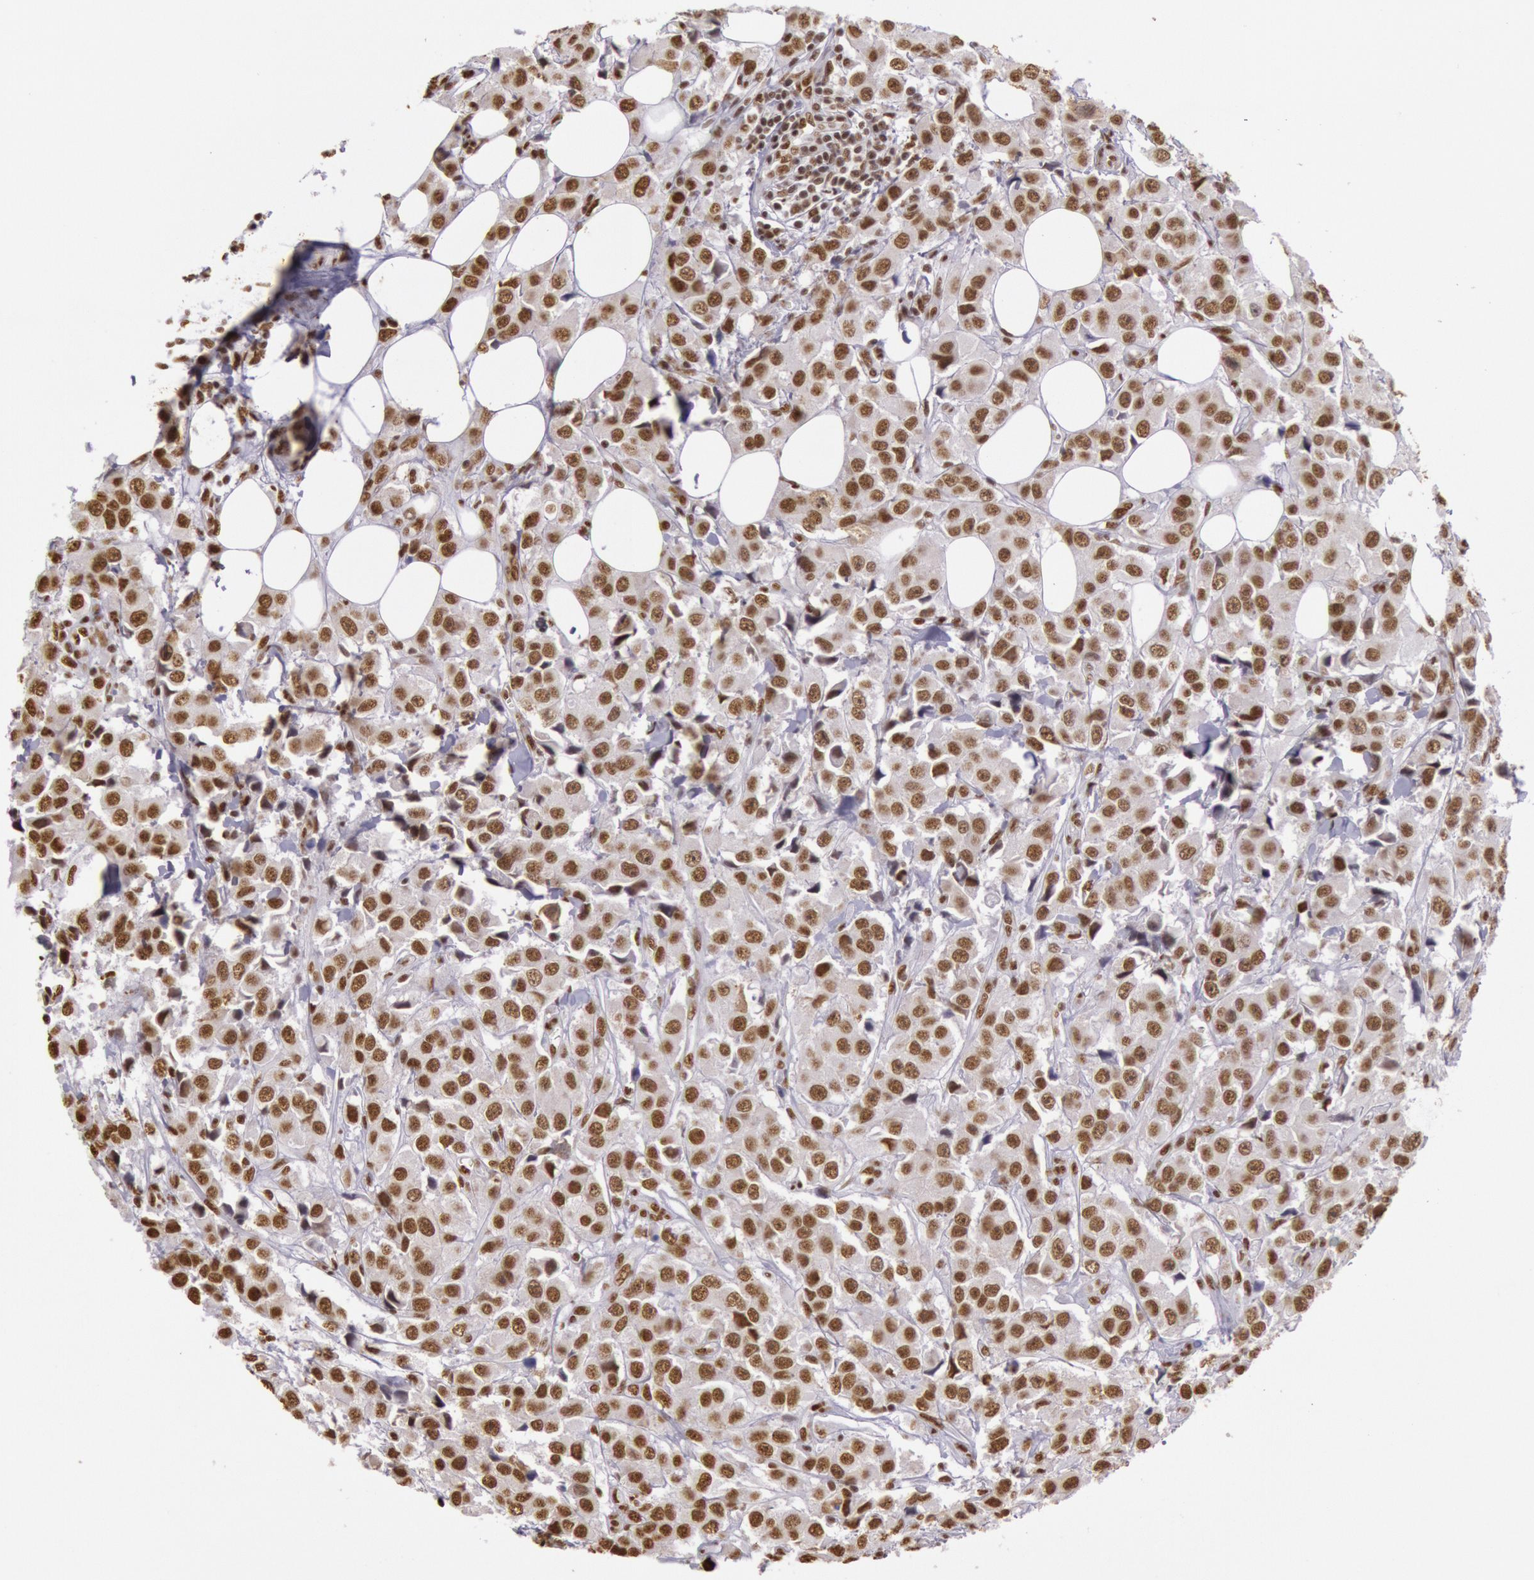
{"staining": {"intensity": "strong", "quantity": ">75%", "location": "nuclear"}, "tissue": "breast cancer", "cell_type": "Tumor cells", "image_type": "cancer", "snomed": [{"axis": "morphology", "description": "Duct carcinoma"}, {"axis": "topography", "description": "Breast"}], "caption": "A photomicrograph of human breast infiltrating ductal carcinoma stained for a protein reveals strong nuclear brown staining in tumor cells. (Brightfield microscopy of DAB IHC at high magnification).", "gene": "HNRNPH2", "patient": {"sex": "female", "age": 58}}